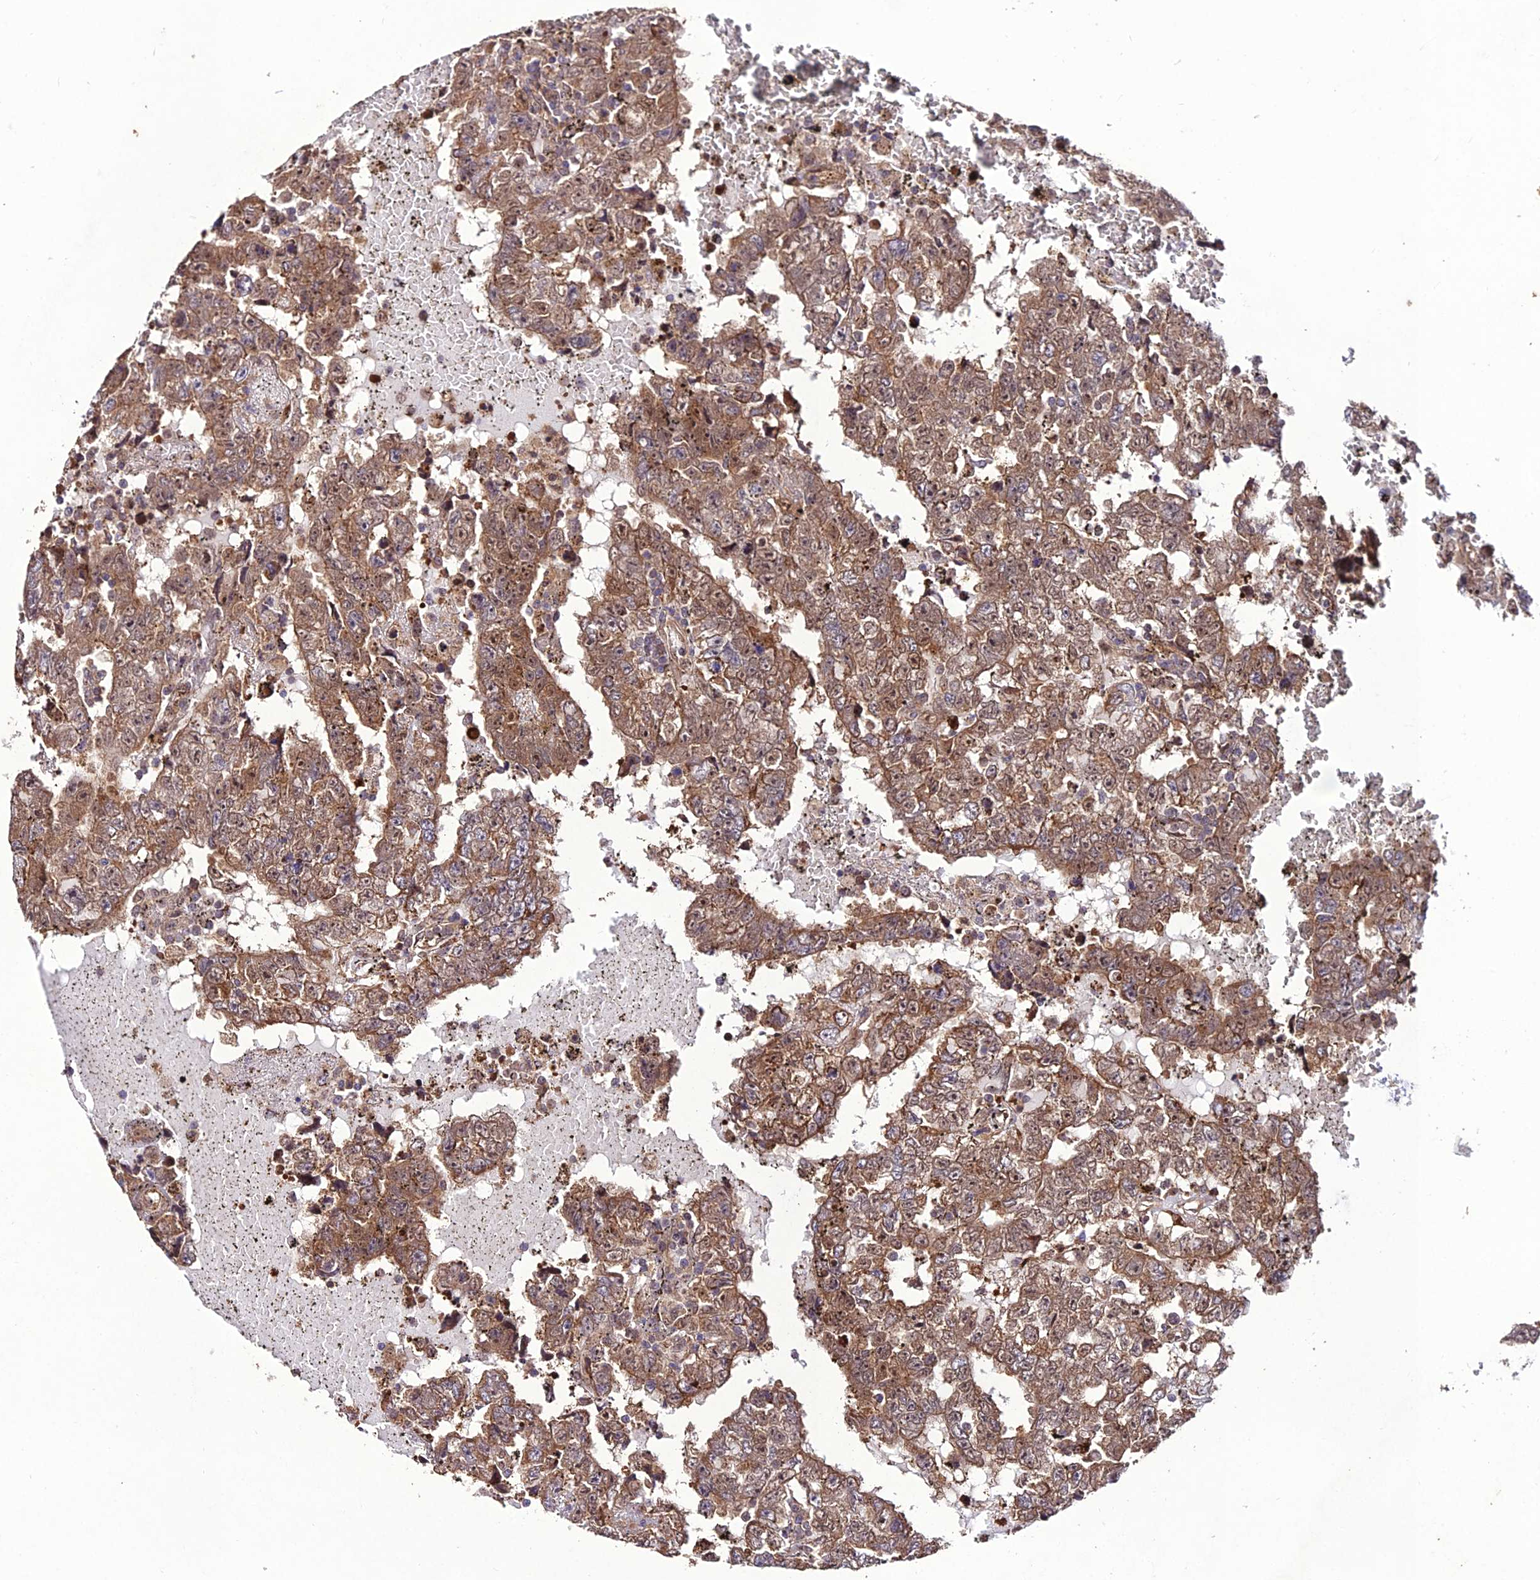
{"staining": {"intensity": "moderate", "quantity": ">75%", "location": "cytoplasmic/membranous,nuclear"}, "tissue": "testis cancer", "cell_type": "Tumor cells", "image_type": "cancer", "snomed": [{"axis": "morphology", "description": "Carcinoma, Embryonal, NOS"}, {"axis": "topography", "description": "Testis"}], "caption": "A micrograph of human embryonal carcinoma (testis) stained for a protein exhibits moderate cytoplasmic/membranous and nuclear brown staining in tumor cells.", "gene": "ZNF766", "patient": {"sex": "male", "age": 25}}